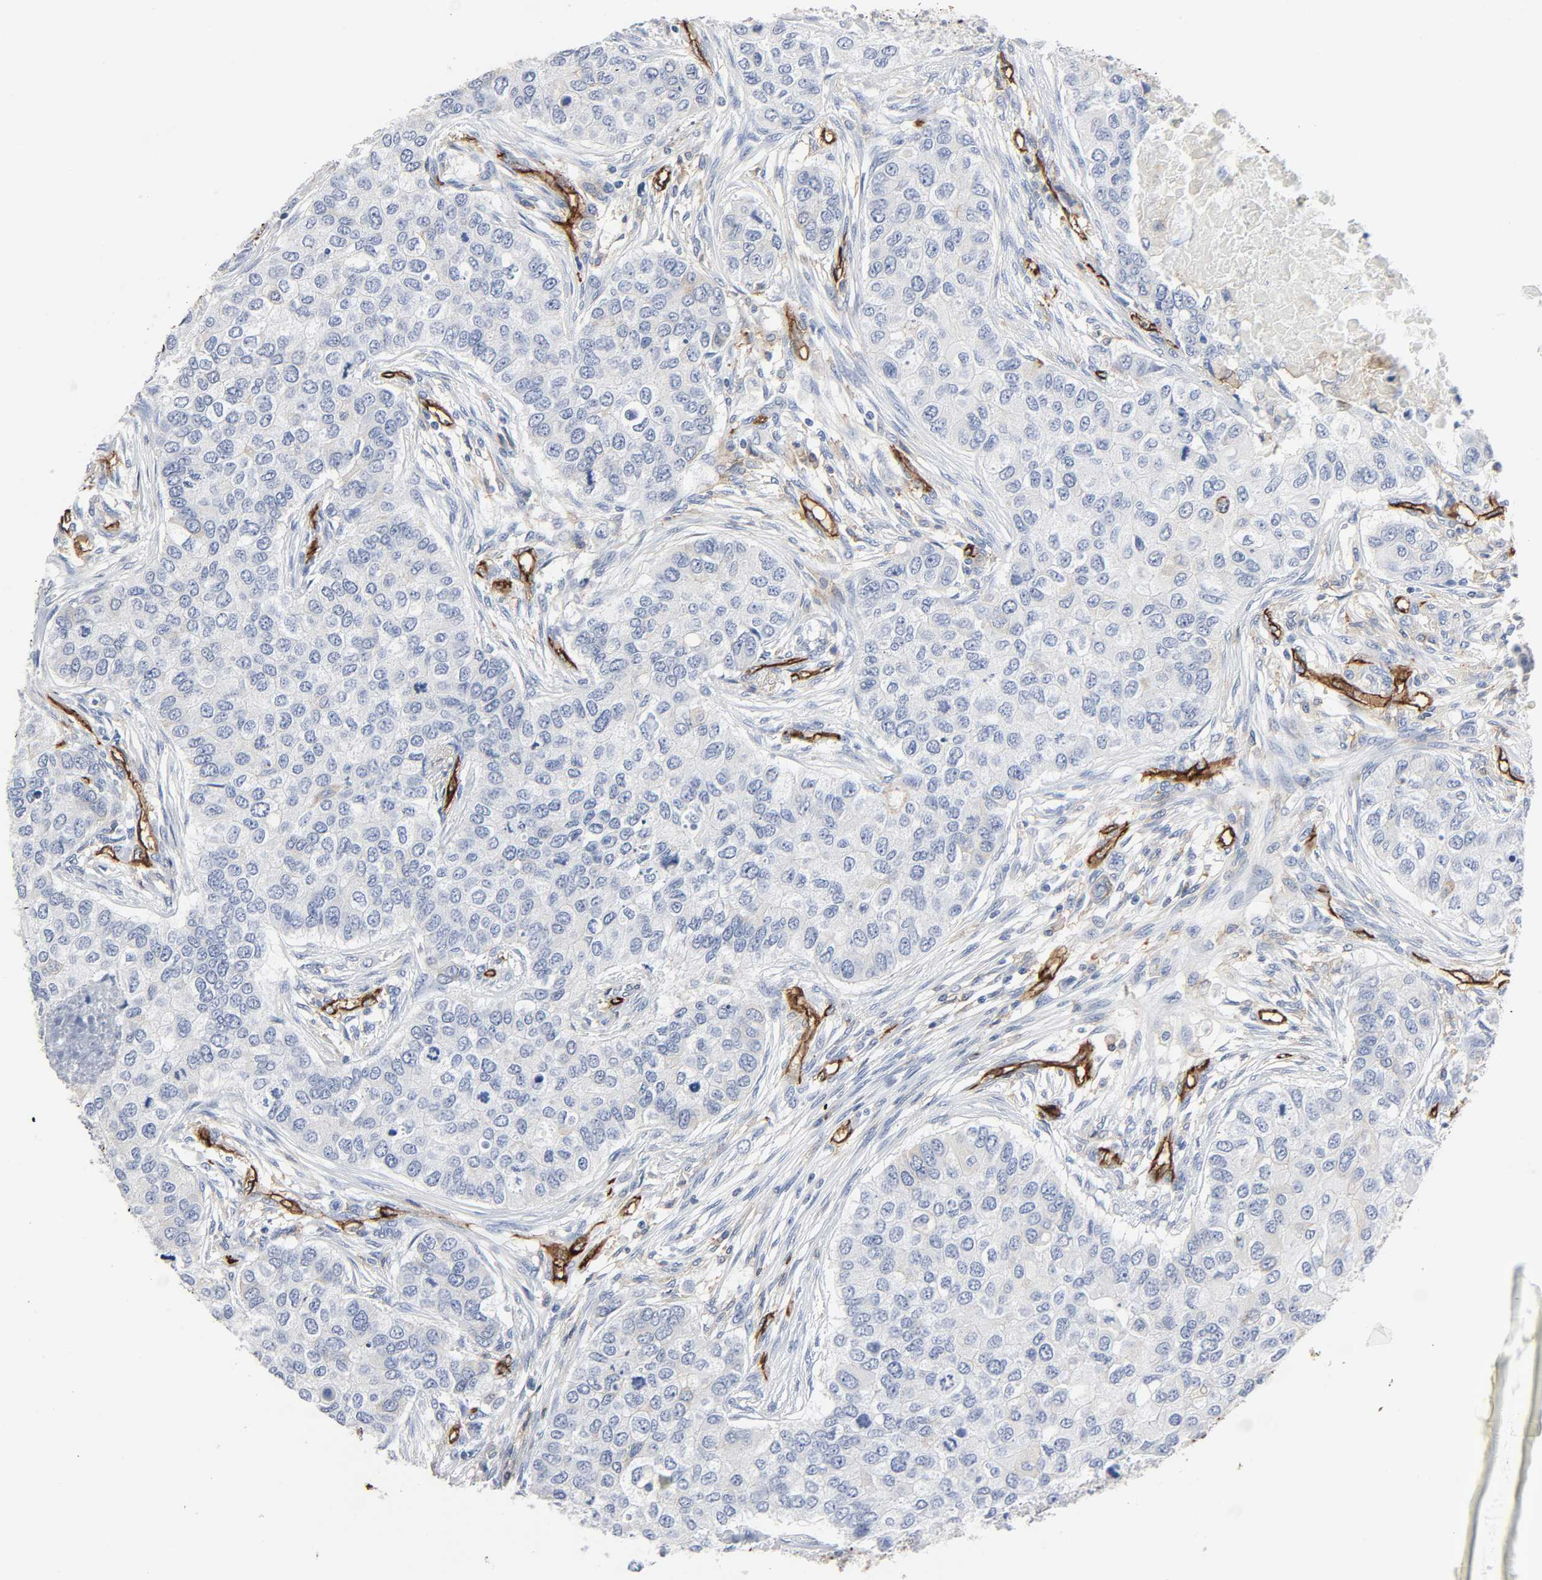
{"staining": {"intensity": "negative", "quantity": "none", "location": "none"}, "tissue": "breast cancer", "cell_type": "Tumor cells", "image_type": "cancer", "snomed": [{"axis": "morphology", "description": "Normal tissue, NOS"}, {"axis": "morphology", "description": "Duct carcinoma"}, {"axis": "topography", "description": "Breast"}], "caption": "Immunohistochemical staining of human breast infiltrating ductal carcinoma exhibits no significant expression in tumor cells.", "gene": "PECAM1", "patient": {"sex": "female", "age": 49}}